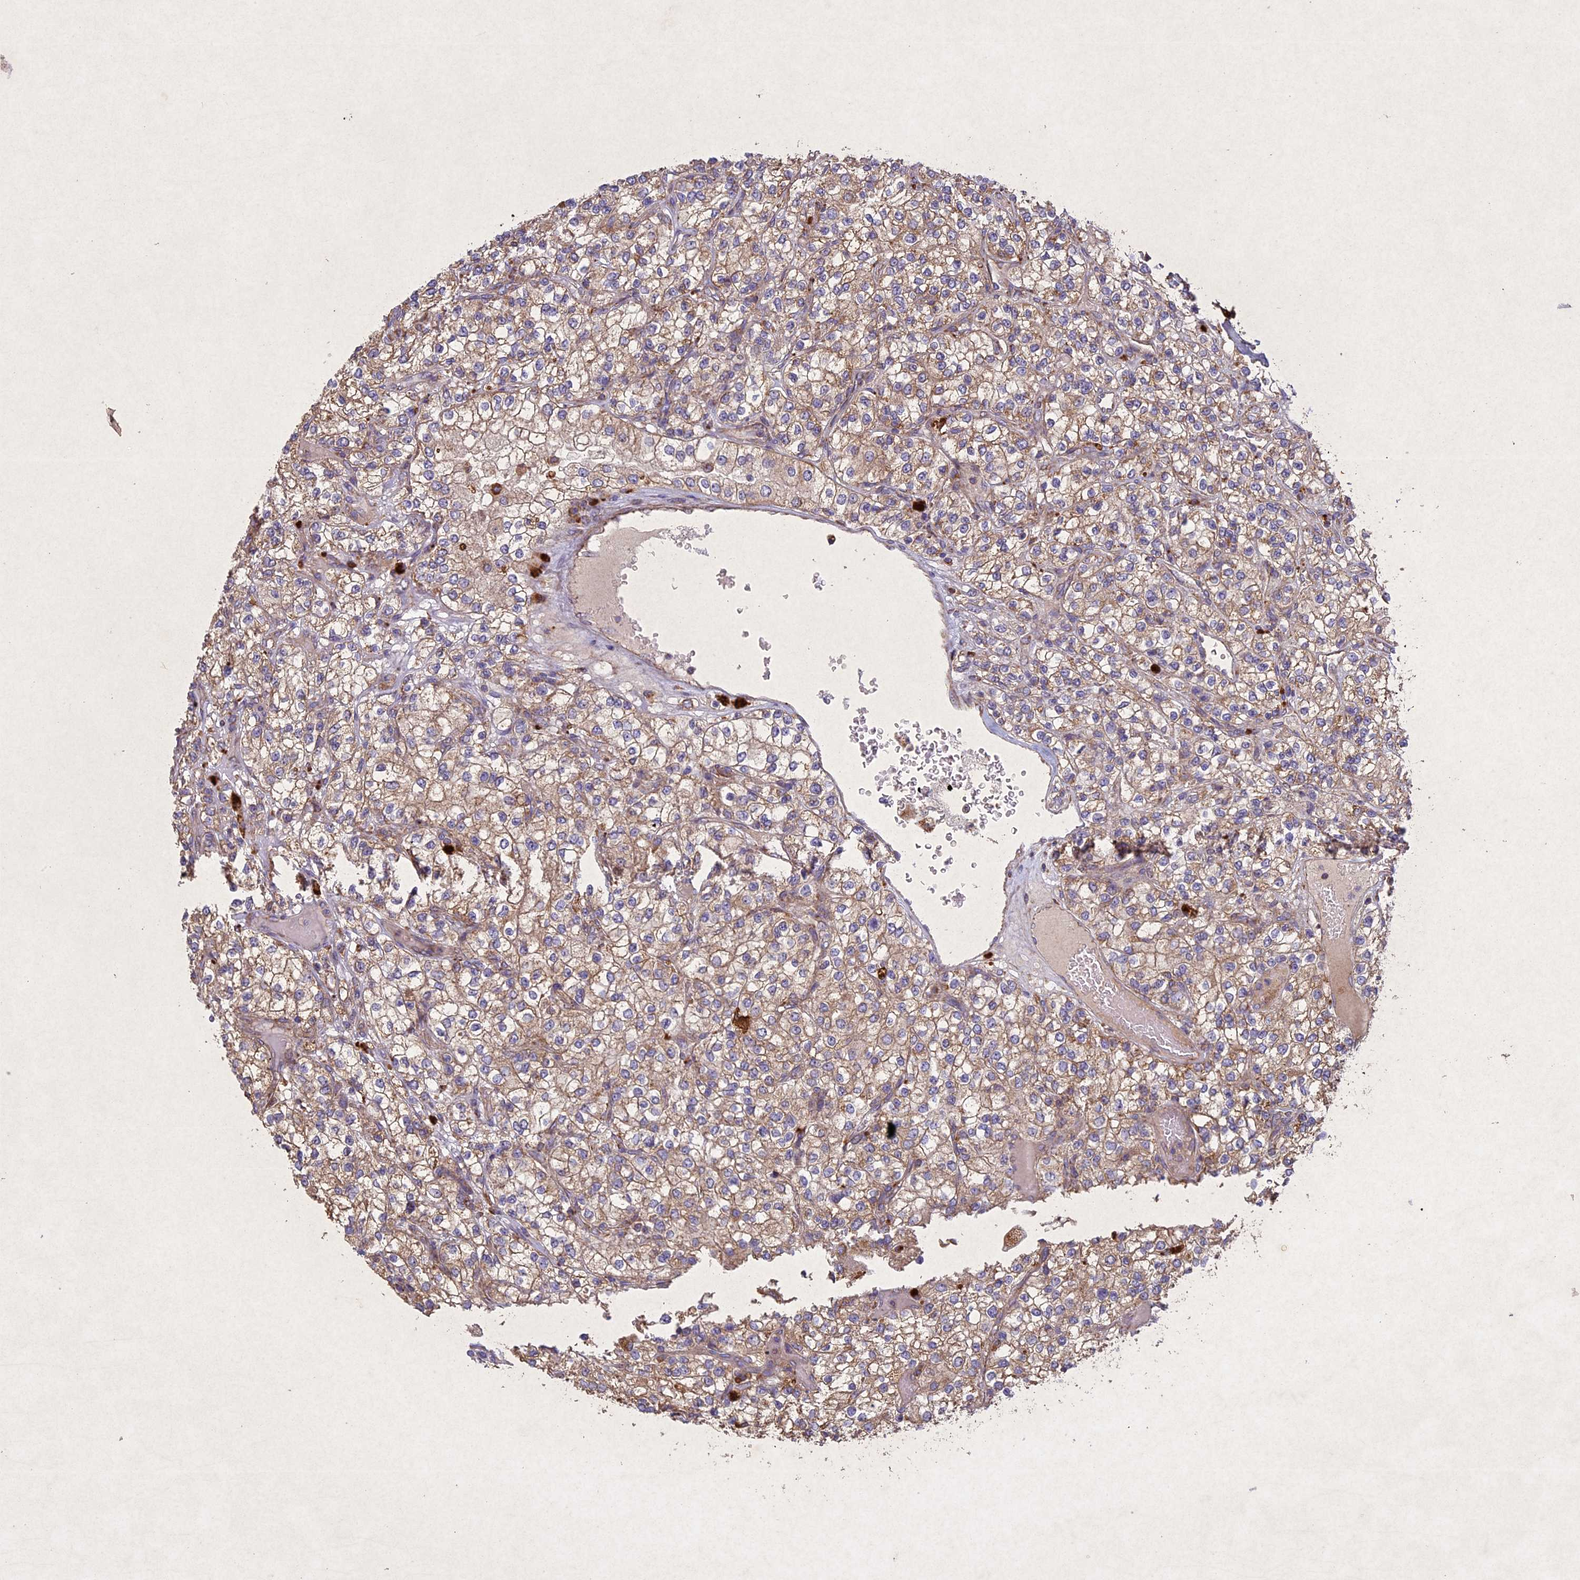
{"staining": {"intensity": "weak", "quantity": "25%-75%", "location": "cytoplasmic/membranous"}, "tissue": "renal cancer", "cell_type": "Tumor cells", "image_type": "cancer", "snomed": [{"axis": "morphology", "description": "Adenocarcinoma, NOS"}, {"axis": "topography", "description": "Kidney"}], "caption": "A low amount of weak cytoplasmic/membranous positivity is appreciated in about 25%-75% of tumor cells in renal cancer tissue.", "gene": "CIAO2B", "patient": {"sex": "male", "age": 80}}